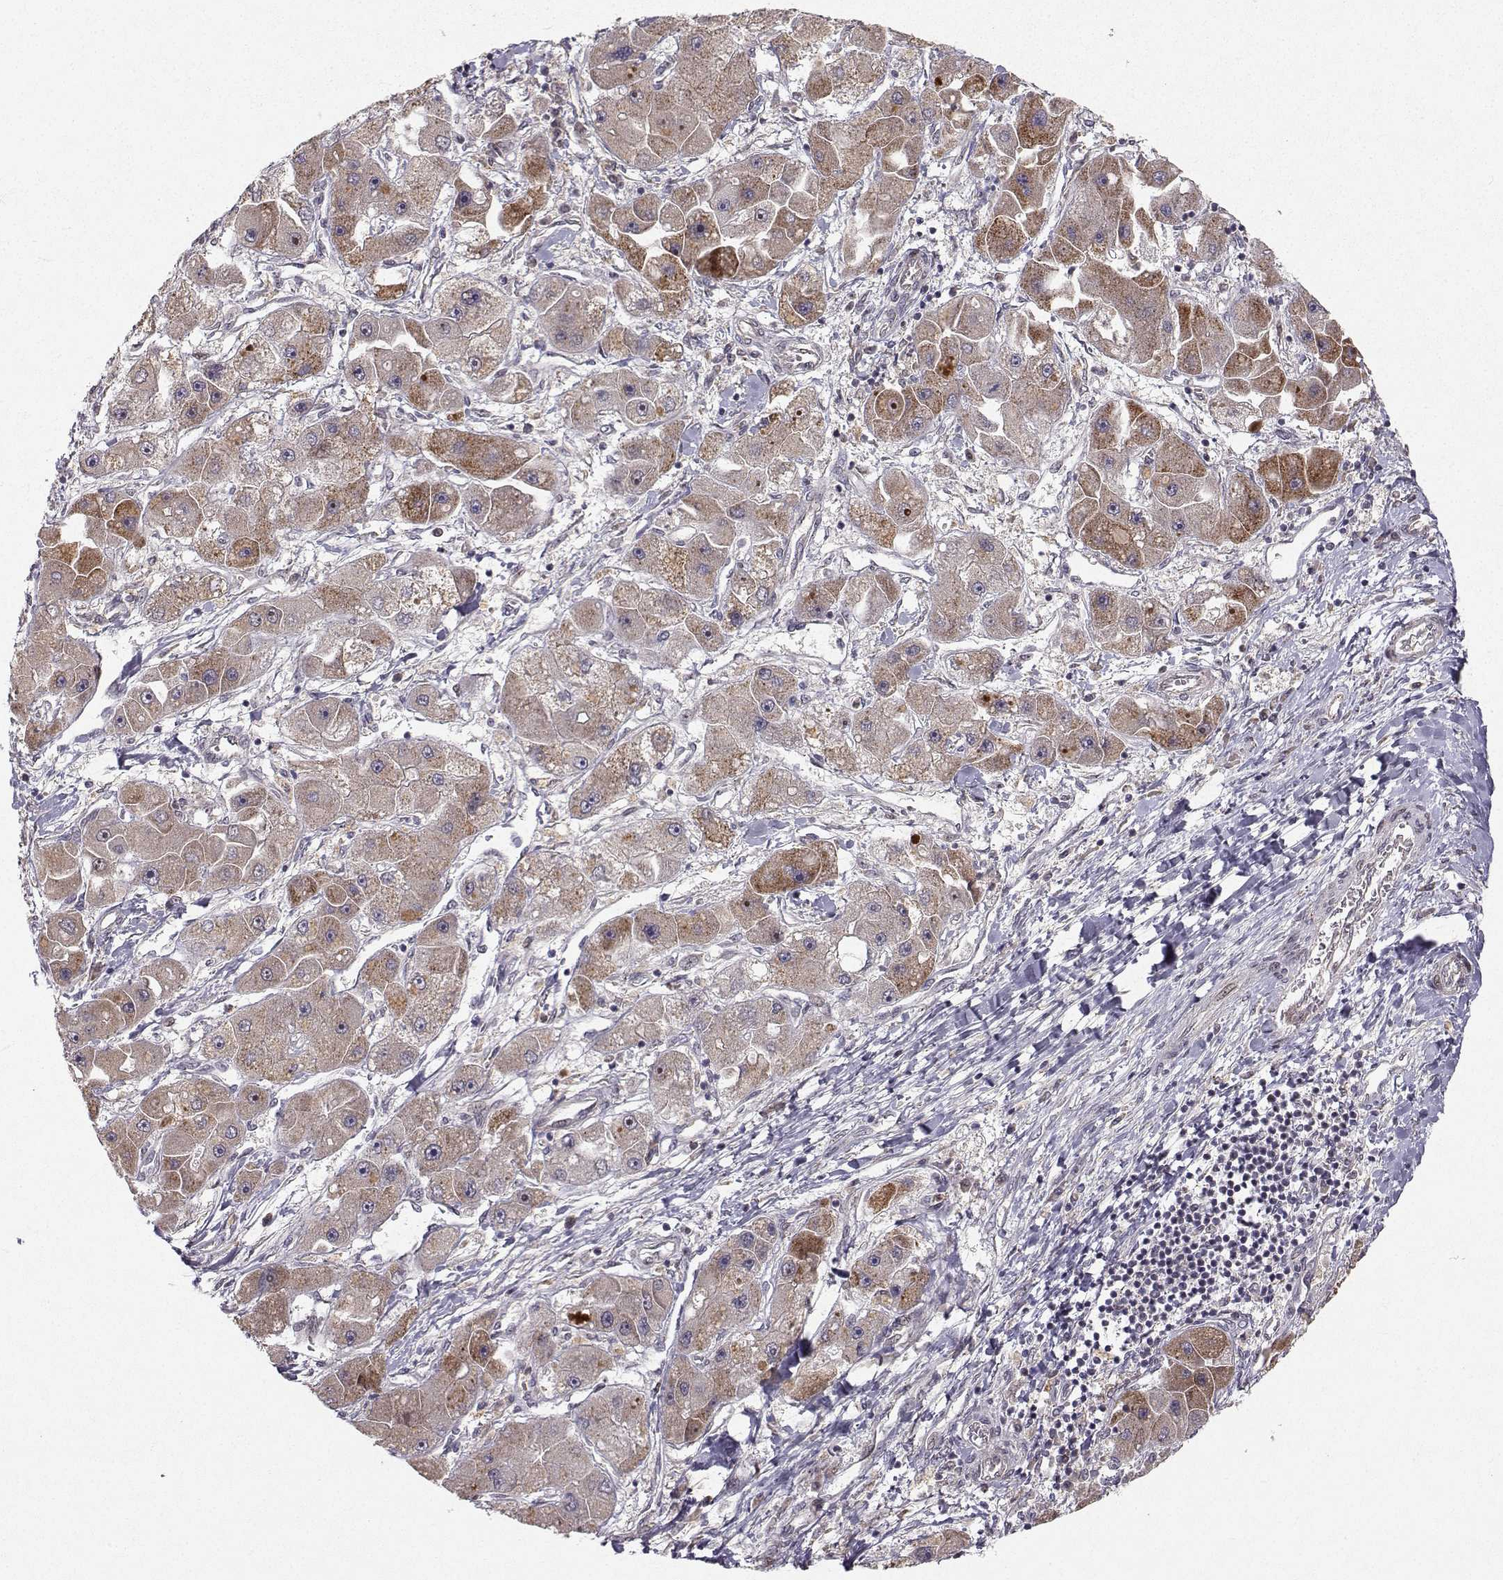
{"staining": {"intensity": "moderate", "quantity": "<25%", "location": "cytoplasmic/membranous"}, "tissue": "liver cancer", "cell_type": "Tumor cells", "image_type": "cancer", "snomed": [{"axis": "morphology", "description": "Carcinoma, Hepatocellular, NOS"}, {"axis": "topography", "description": "Liver"}], "caption": "Liver cancer was stained to show a protein in brown. There is low levels of moderate cytoplasmic/membranous staining in about <25% of tumor cells. (DAB (3,3'-diaminobenzidine) IHC with brightfield microscopy, high magnification).", "gene": "APC", "patient": {"sex": "male", "age": 24}}